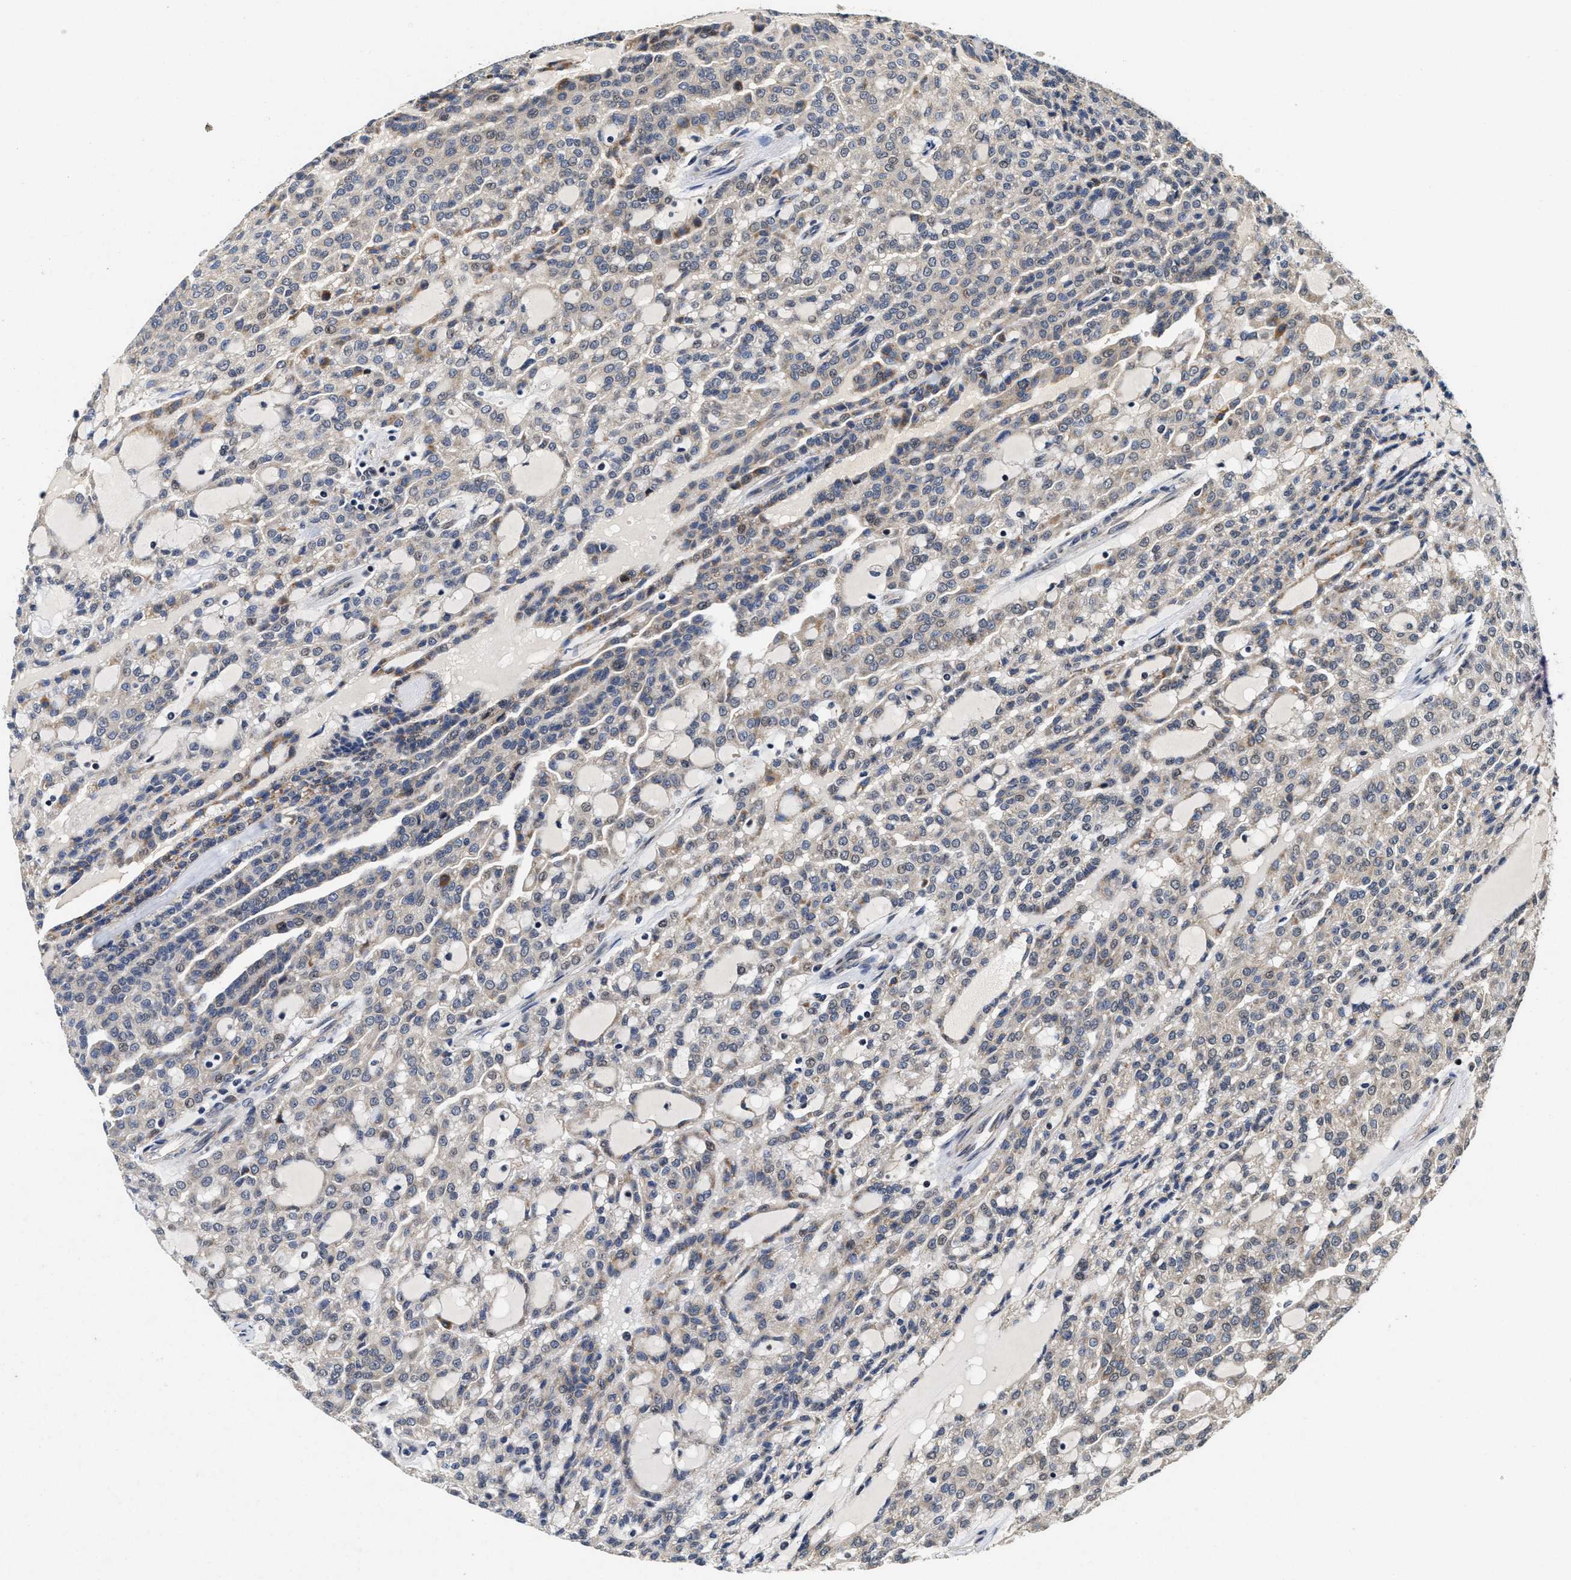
{"staining": {"intensity": "weak", "quantity": "<25%", "location": "cytoplasmic/membranous"}, "tissue": "renal cancer", "cell_type": "Tumor cells", "image_type": "cancer", "snomed": [{"axis": "morphology", "description": "Adenocarcinoma, NOS"}, {"axis": "topography", "description": "Kidney"}], "caption": "Immunohistochemical staining of renal cancer (adenocarcinoma) exhibits no significant positivity in tumor cells.", "gene": "SCYL2", "patient": {"sex": "male", "age": 63}}